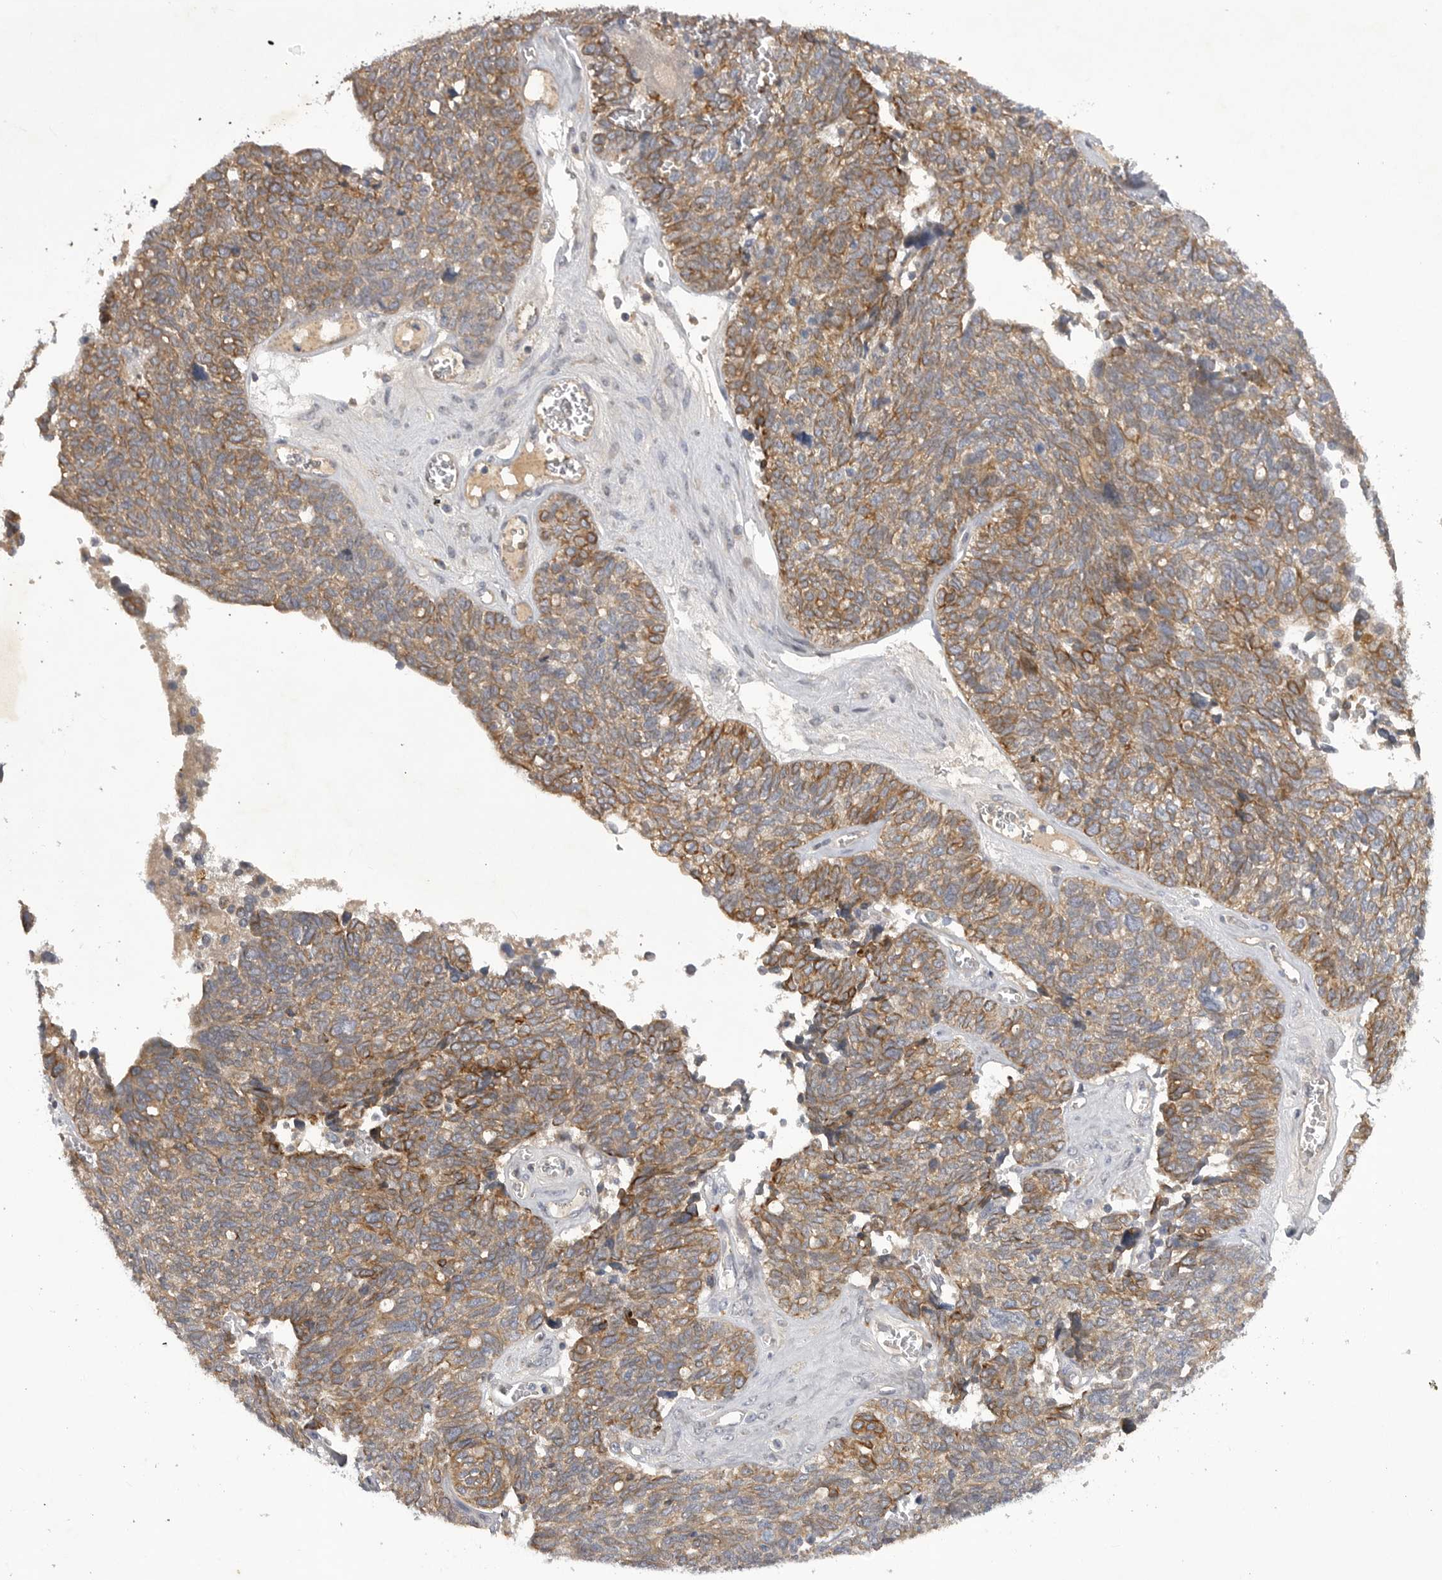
{"staining": {"intensity": "moderate", "quantity": ">75%", "location": "cytoplasmic/membranous"}, "tissue": "ovarian cancer", "cell_type": "Tumor cells", "image_type": "cancer", "snomed": [{"axis": "morphology", "description": "Cystadenocarcinoma, serous, NOS"}, {"axis": "topography", "description": "Ovary"}], "caption": "Protein expression analysis of human serous cystadenocarcinoma (ovarian) reveals moderate cytoplasmic/membranous staining in about >75% of tumor cells. The staining was performed using DAB (3,3'-diaminobenzidine) to visualize the protein expression in brown, while the nuclei were stained in blue with hematoxylin (Magnification: 20x).", "gene": "DHDDS", "patient": {"sex": "female", "age": 79}}